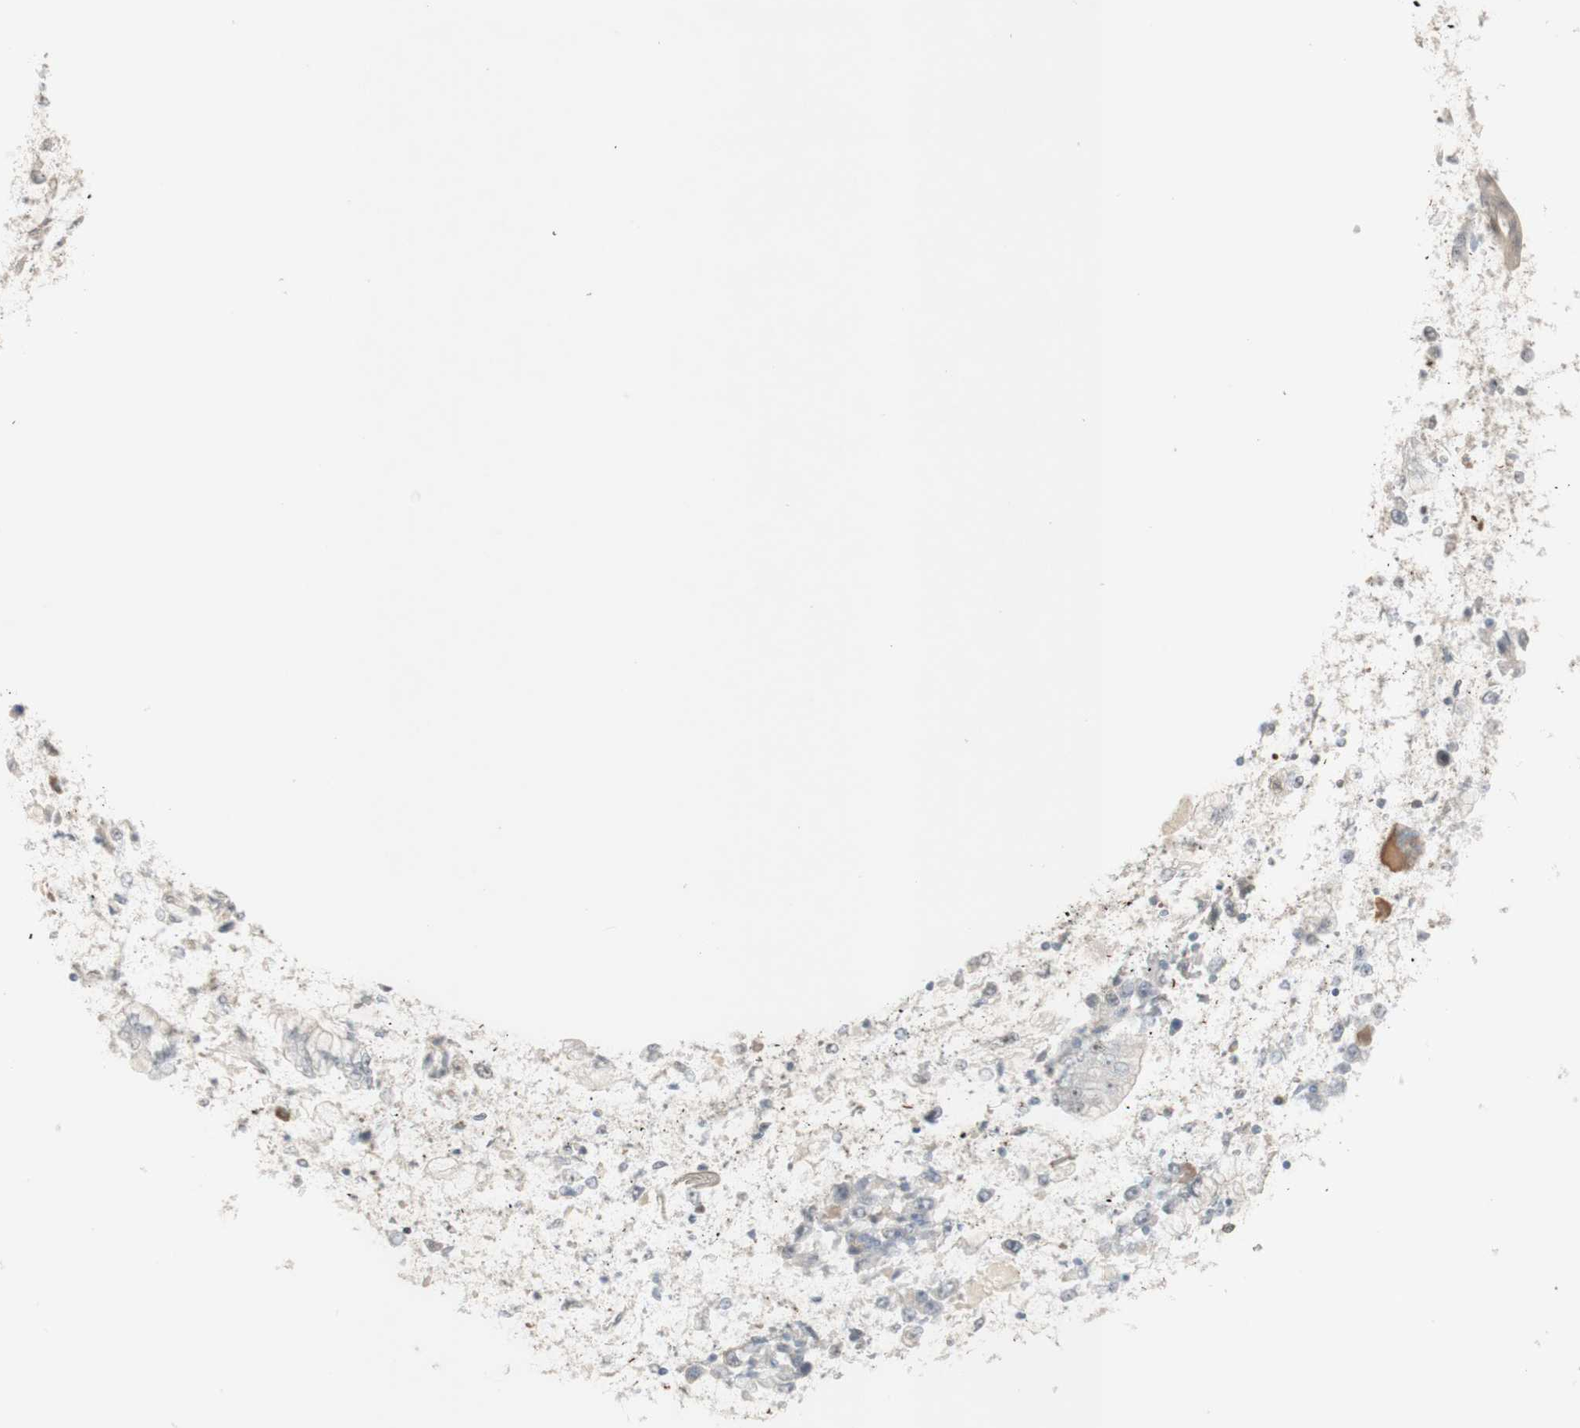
{"staining": {"intensity": "weak", "quantity": "<25%", "location": "cytoplasmic/membranous,nuclear"}, "tissue": "stomach cancer", "cell_type": "Tumor cells", "image_type": "cancer", "snomed": [{"axis": "morphology", "description": "Adenocarcinoma, NOS"}, {"axis": "morphology", "description": "Adenocarcinoma, High grade"}, {"axis": "topography", "description": "Stomach, upper"}, {"axis": "topography", "description": "Stomach, lower"}], "caption": "Tumor cells show no significant expression in stomach adenocarcinoma (high-grade). (DAB (3,3'-diaminobenzidine) IHC with hematoxylin counter stain).", "gene": "PLCD4", "patient": {"sex": "female", "age": 65}}